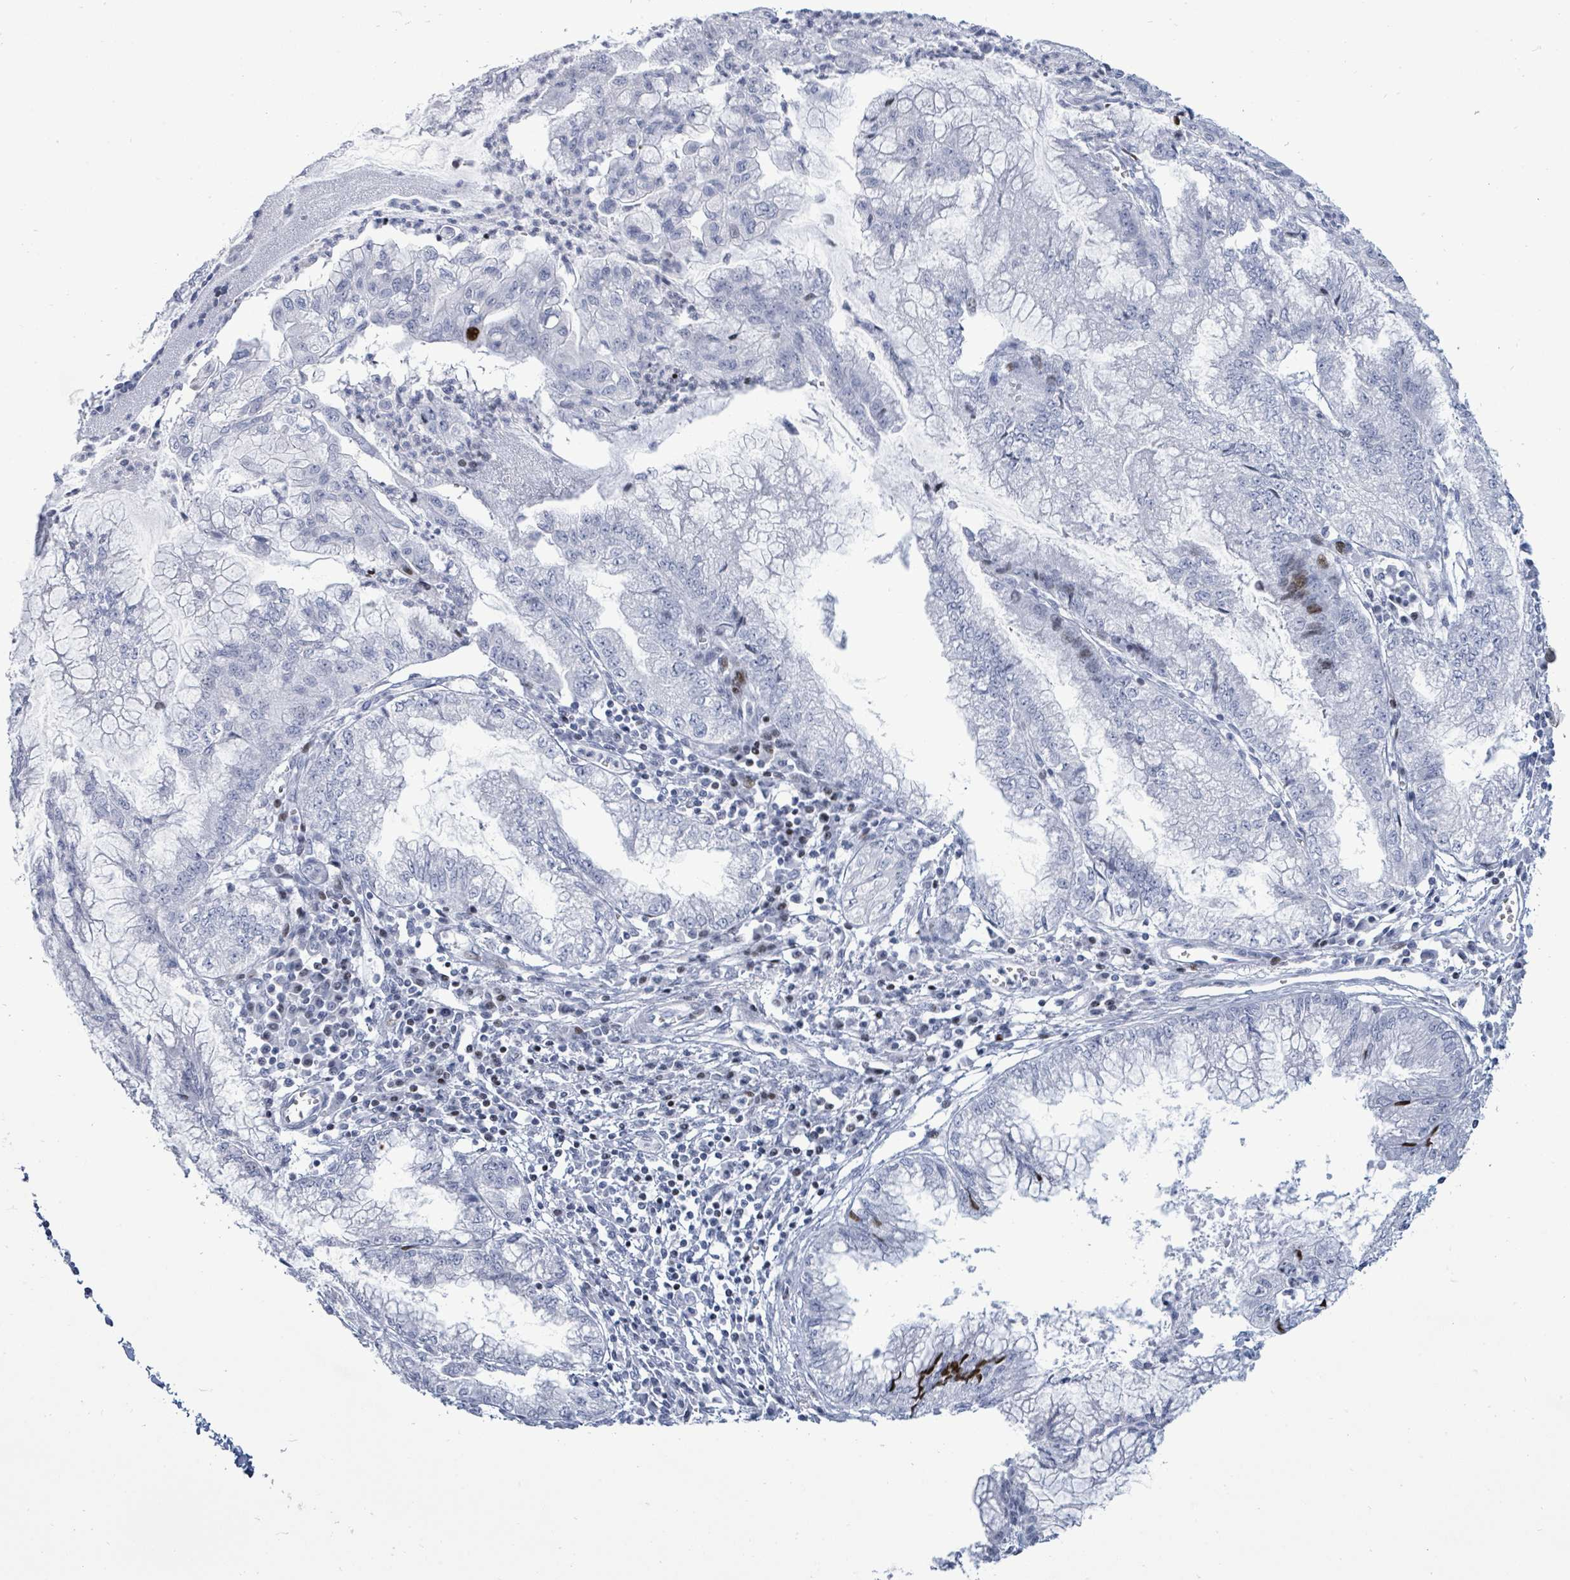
{"staining": {"intensity": "negative", "quantity": "none", "location": "none"}, "tissue": "pancreatic cancer", "cell_type": "Tumor cells", "image_type": "cancer", "snomed": [{"axis": "morphology", "description": "Adenocarcinoma, NOS"}, {"axis": "topography", "description": "Pancreas"}], "caption": "DAB (3,3'-diaminobenzidine) immunohistochemical staining of pancreatic cancer shows no significant staining in tumor cells.", "gene": "MALL", "patient": {"sex": "male", "age": 73}}